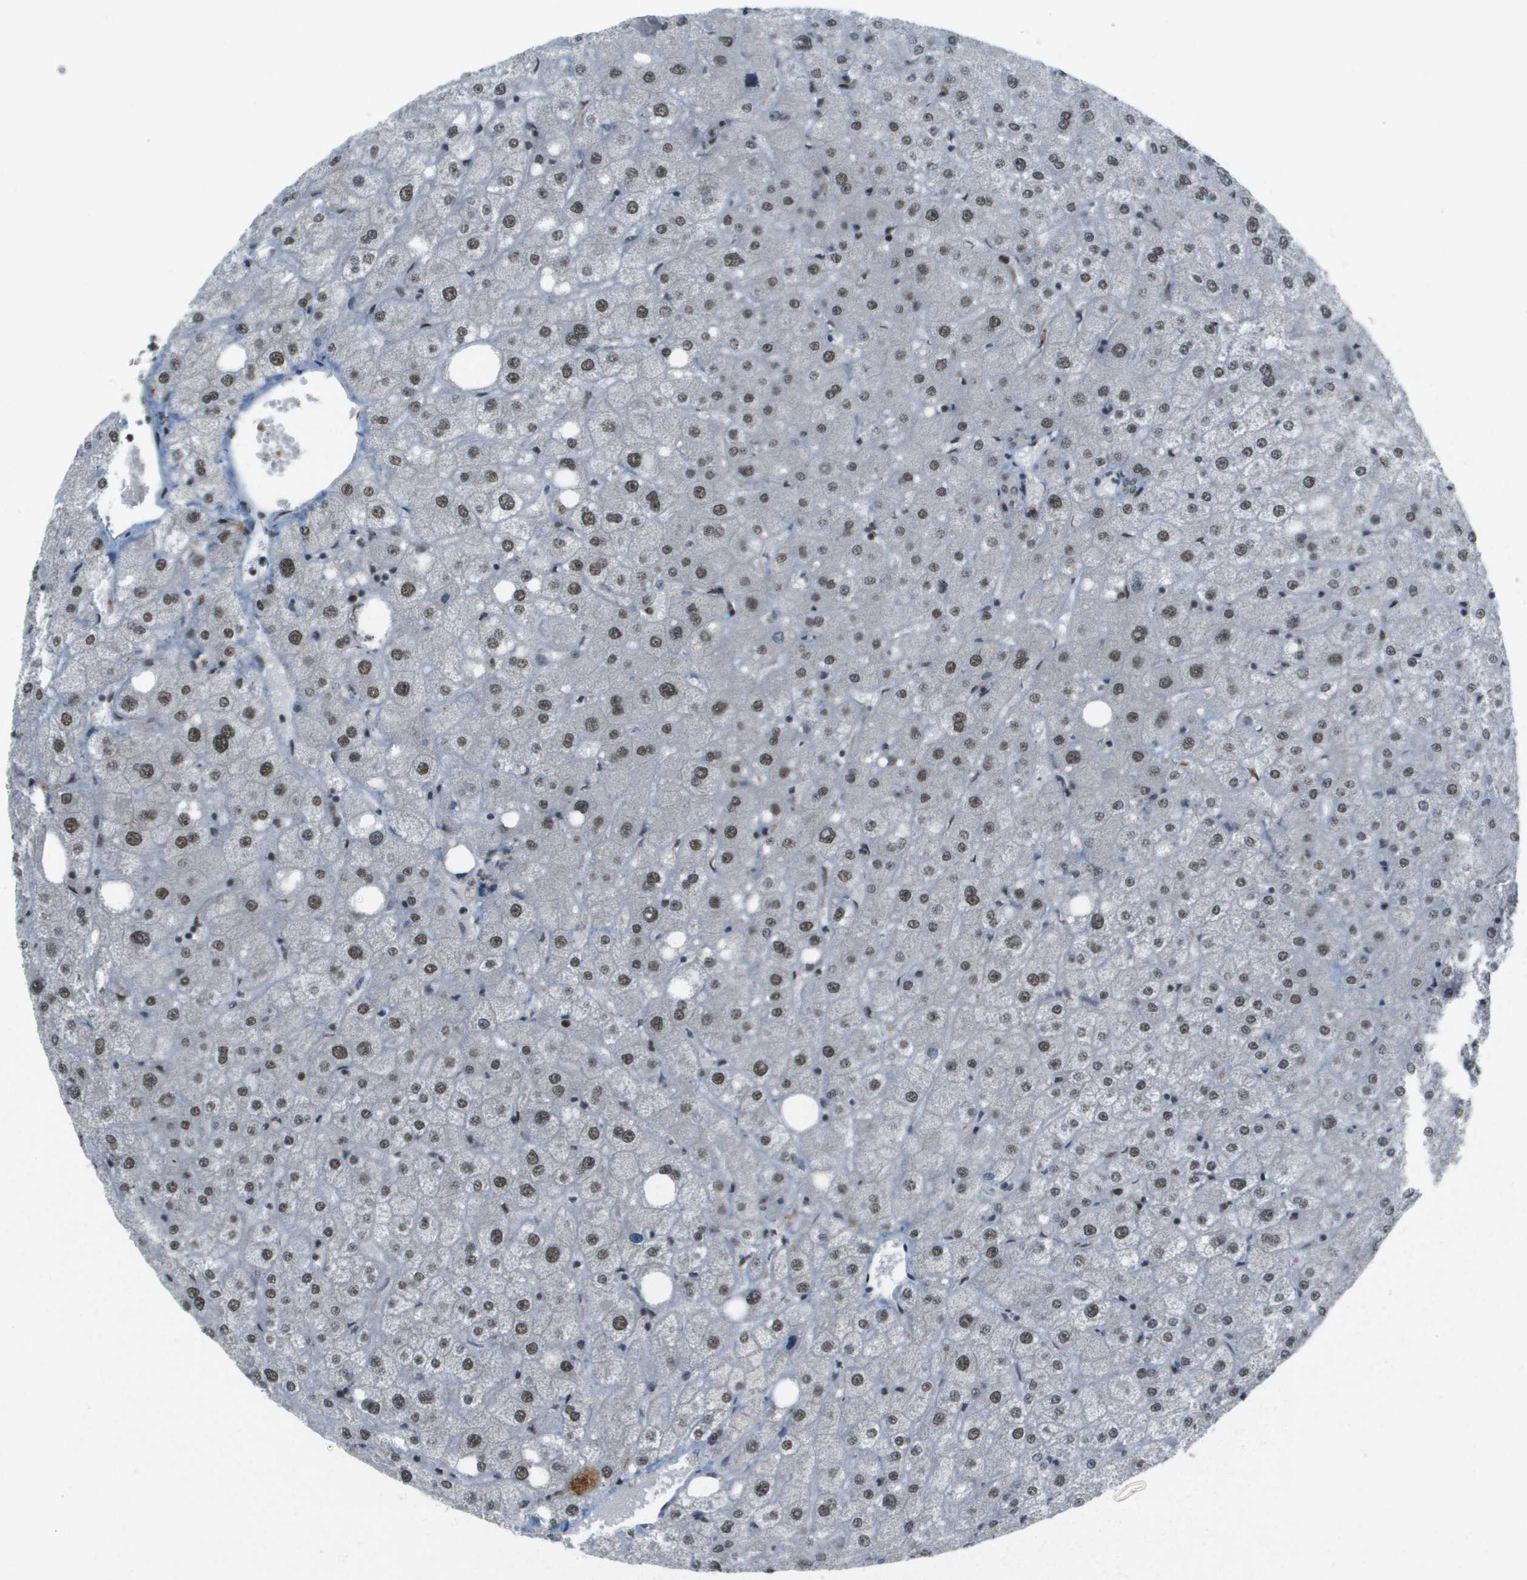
{"staining": {"intensity": "moderate", "quantity": "25%-75%", "location": "nuclear"}, "tissue": "liver", "cell_type": "Cholangiocytes", "image_type": "normal", "snomed": [{"axis": "morphology", "description": "Normal tissue, NOS"}, {"axis": "topography", "description": "Liver"}], "caption": "Cholangiocytes reveal moderate nuclear staining in about 25%-75% of cells in unremarkable liver. The staining was performed using DAB, with brown indicating positive protein expression. Nuclei are stained blue with hematoxylin.", "gene": "IRF7", "patient": {"sex": "male", "age": 73}}